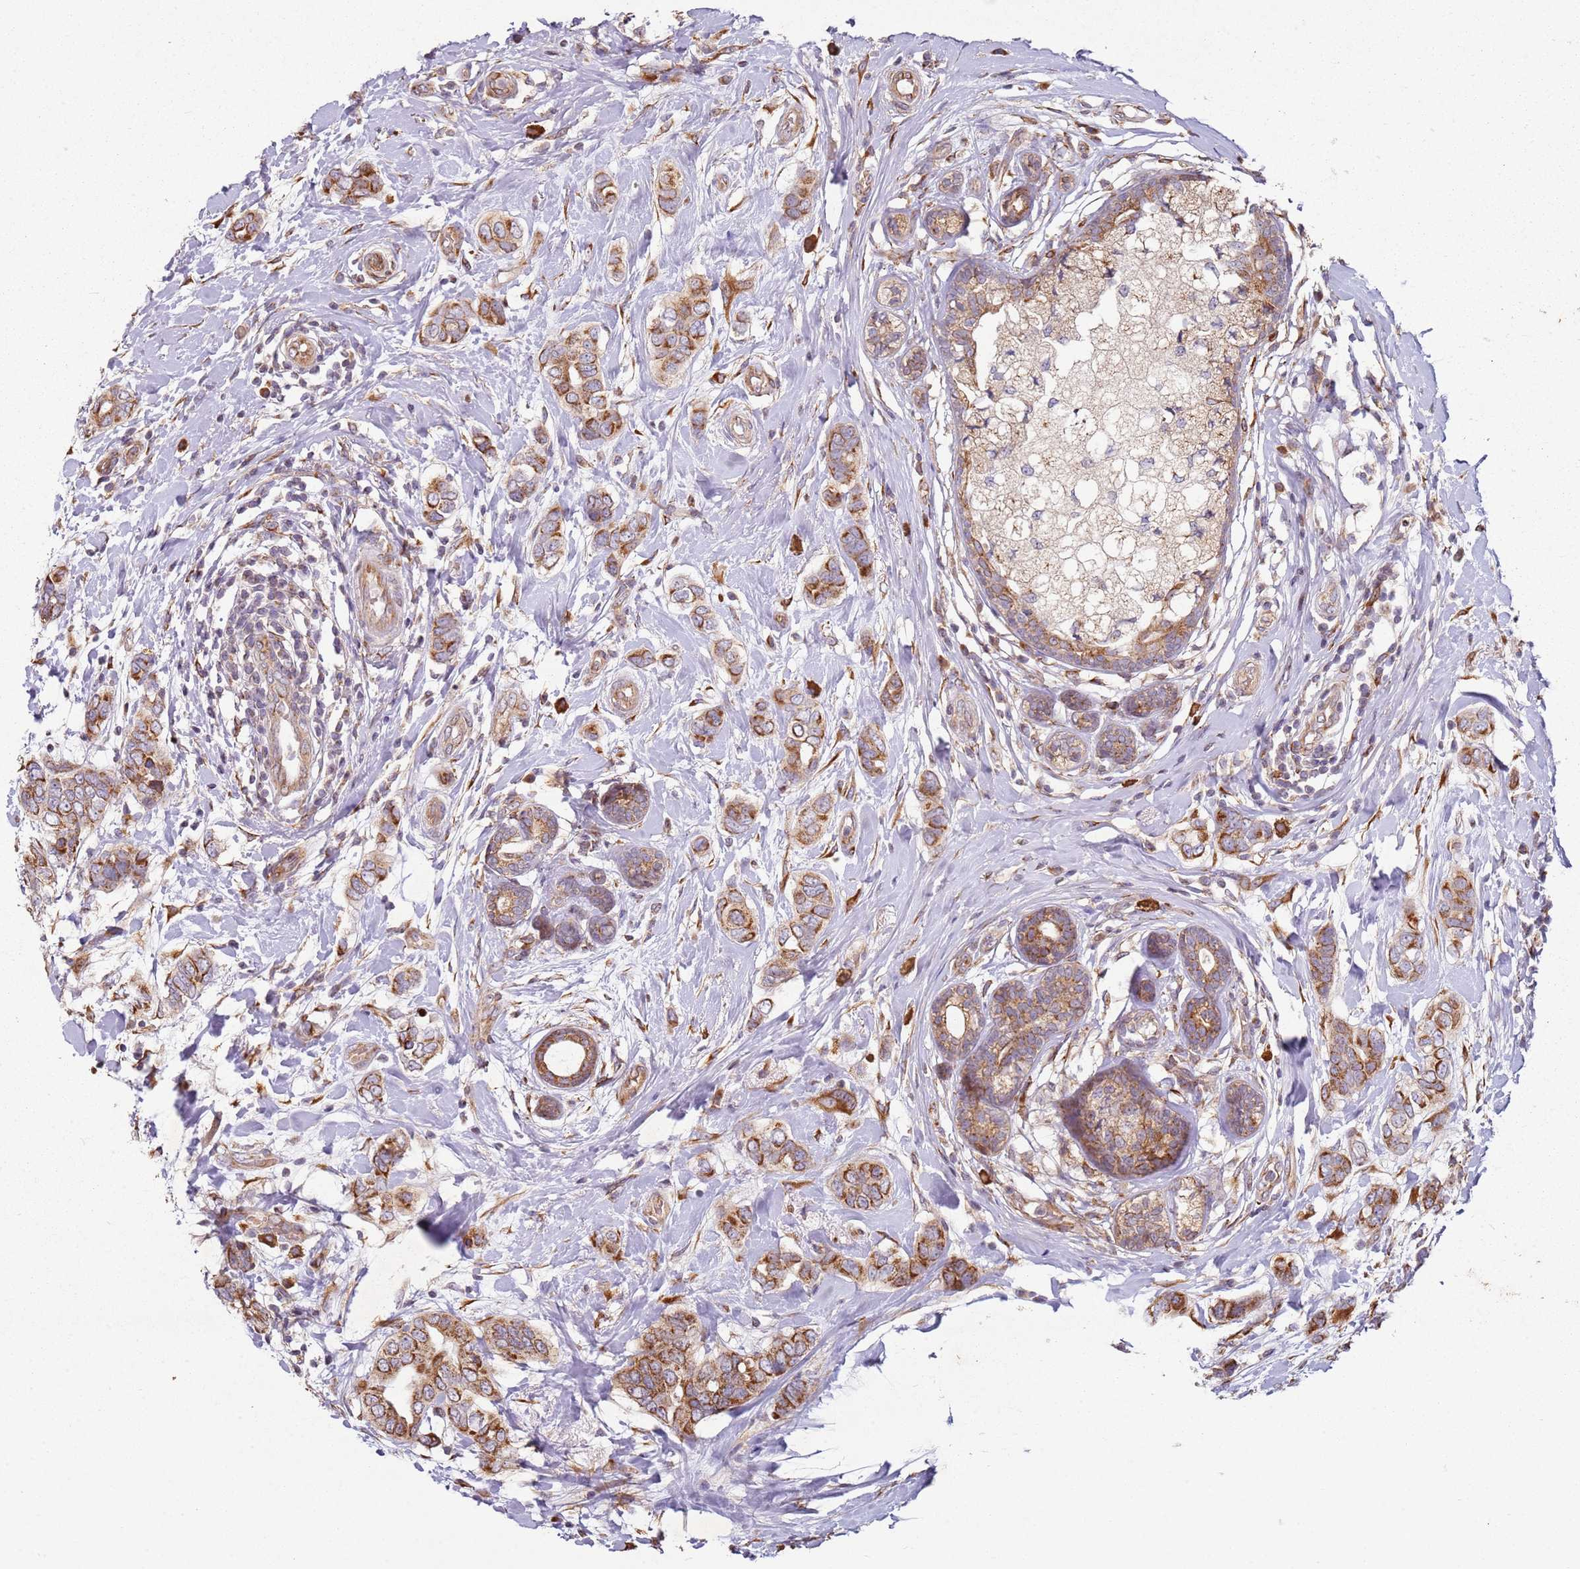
{"staining": {"intensity": "moderate", "quantity": ">75%", "location": "cytoplasmic/membranous"}, "tissue": "breast cancer", "cell_type": "Tumor cells", "image_type": "cancer", "snomed": [{"axis": "morphology", "description": "Lobular carcinoma"}, {"axis": "topography", "description": "Breast"}], "caption": "Protein analysis of breast lobular carcinoma tissue demonstrates moderate cytoplasmic/membranous staining in approximately >75% of tumor cells.", "gene": "ARFRP1", "patient": {"sex": "female", "age": 51}}